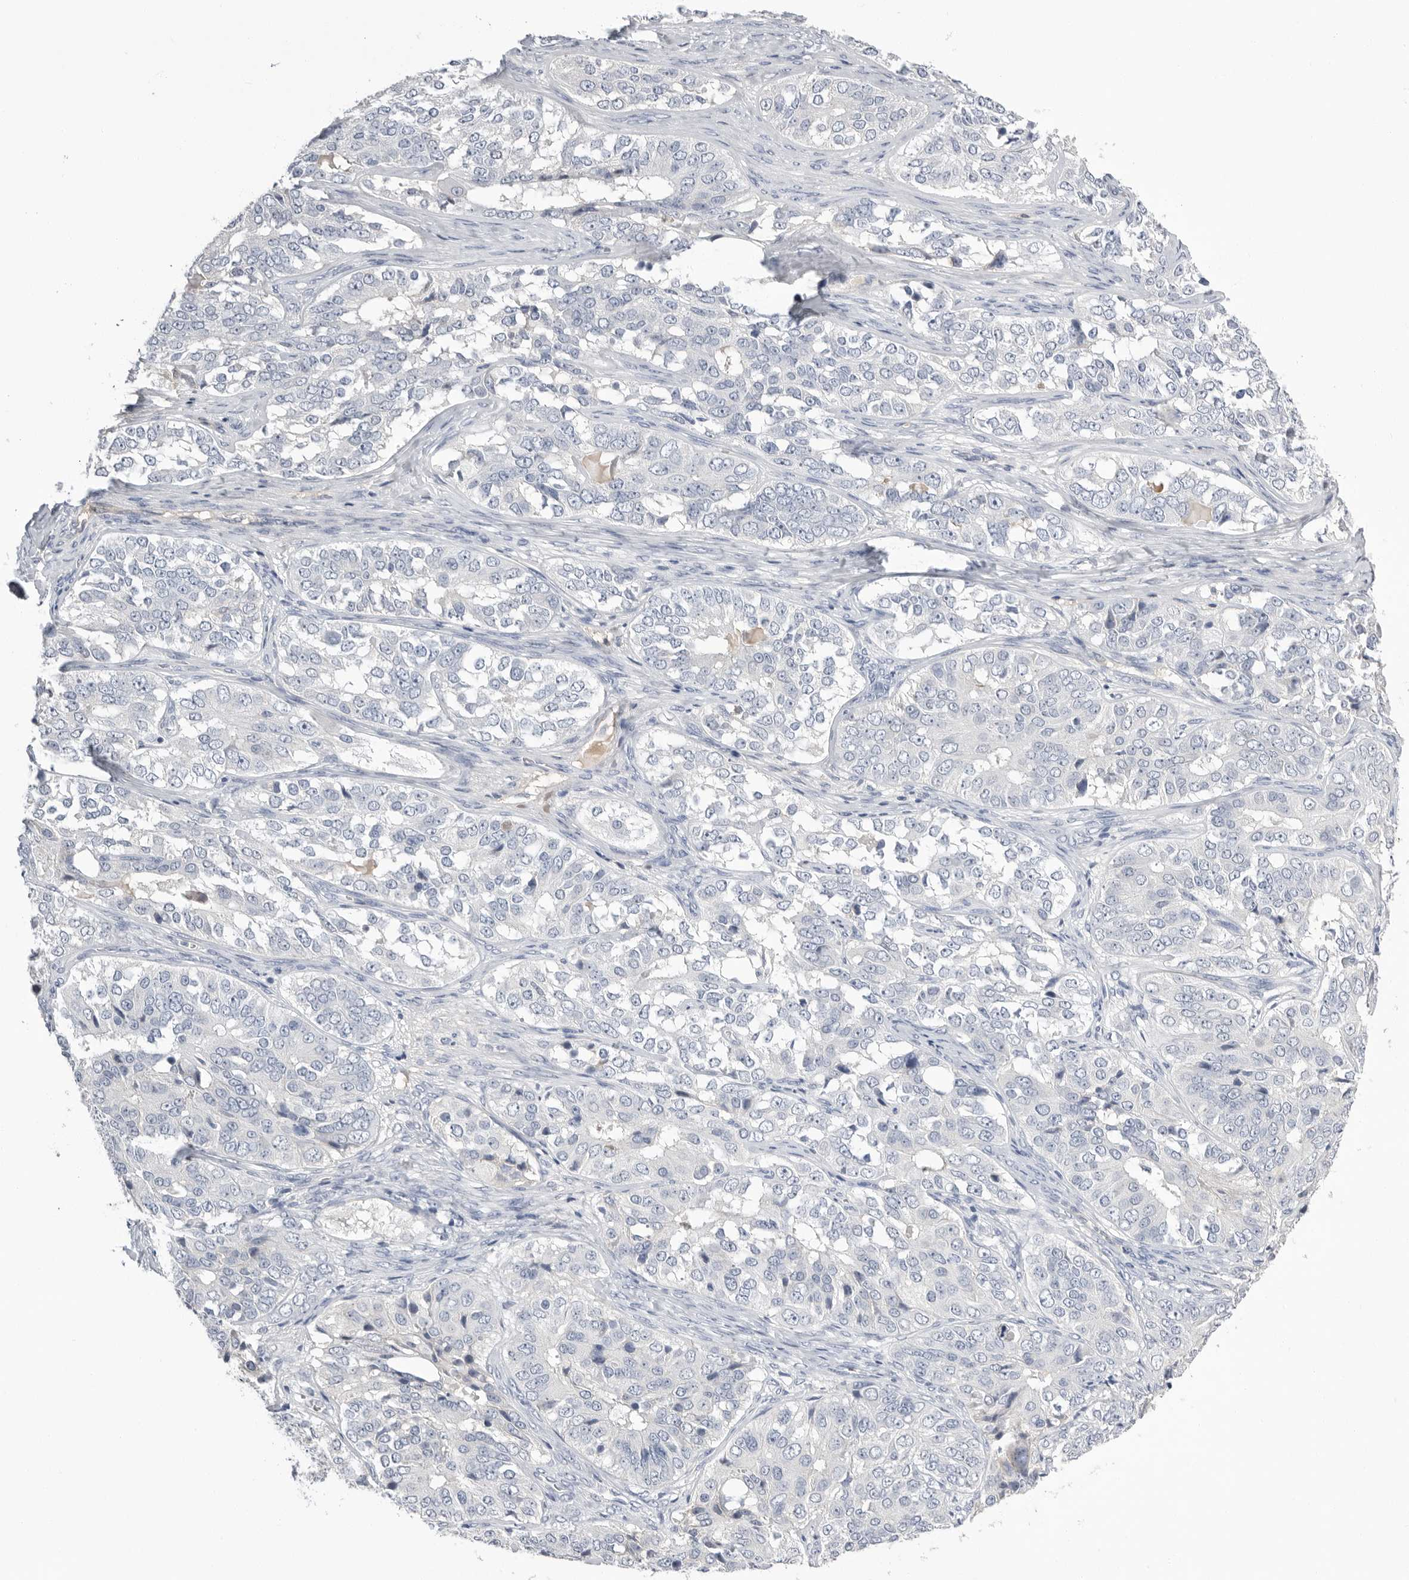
{"staining": {"intensity": "negative", "quantity": "none", "location": "none"}, "tissue": "ovarian cancer", "cell_type": "Tumor cells", "image_type": "cancer", "snomed": [{"axis": "morphology", "description": "Carcinoma, endometroid"}, {"axis": "topography", "description": "Ovary"}], "caption": "Photomicrograph shows no protein expression in tumor cells of endometroid carcinoma (ovarian) tissue.", "gene": "APOA2", "patient": {"sex": "female", "age": 51}}